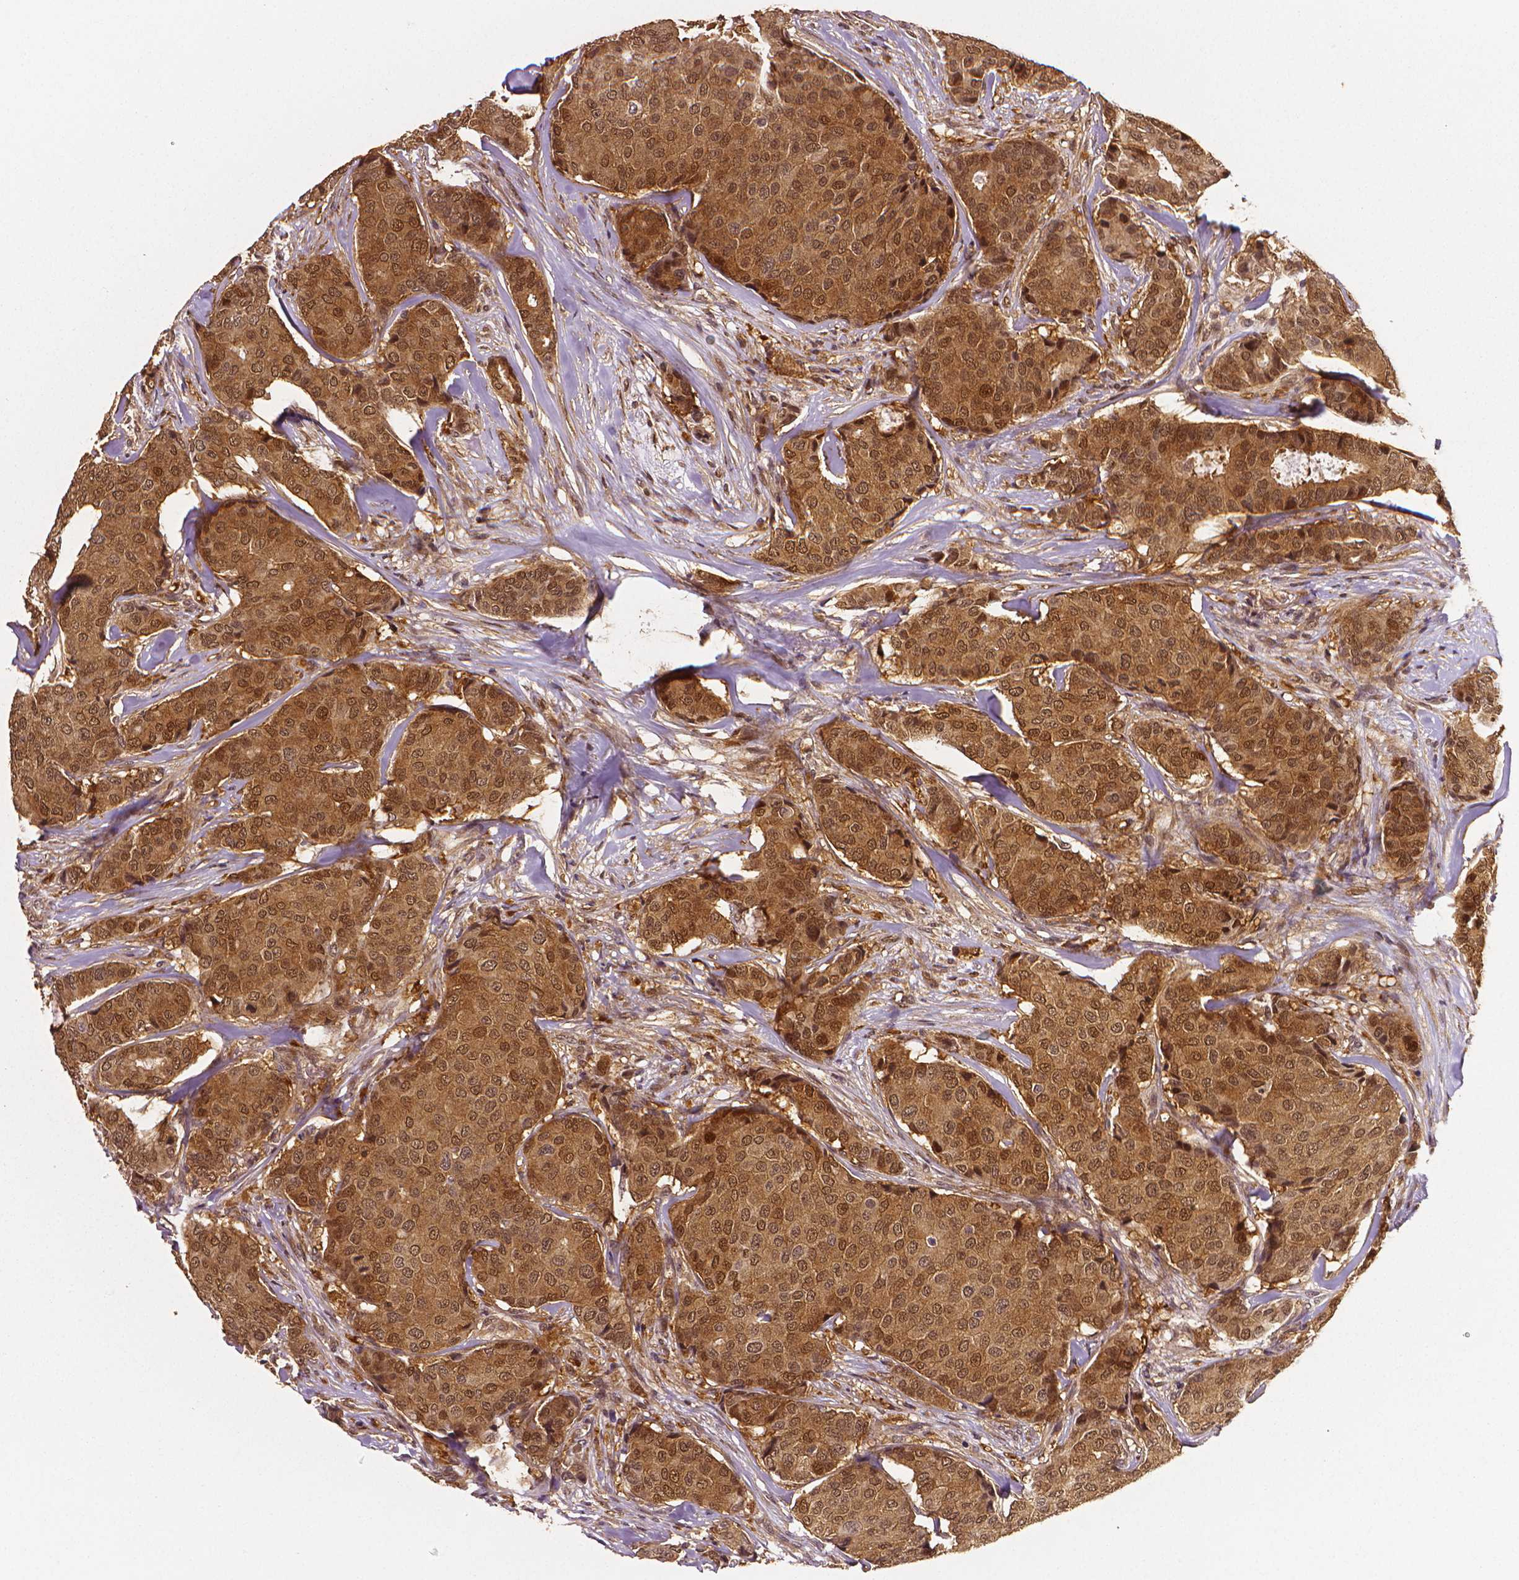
{"staining": {"intensity": "moderate", "quantity": ">75%", "location": "cytoplasmic/membranous,nuclear"}, "tissue": "breast cancer", "cell_type": "Tumor cells", "image_type": "cancer", "snomed": [{"axis": "morphology", "description": "Duct carcinoma"}, {"axis": "topography", "description": "Breast"}], "caption": "This is an image of immunohistochemistry staining of breast cancer, which shows moderate positivity in the cytoplasmic/membranous and nuclear of tumor cells.", "gene": "STAT3", "patient": {"sex": "female", "age": 75}}